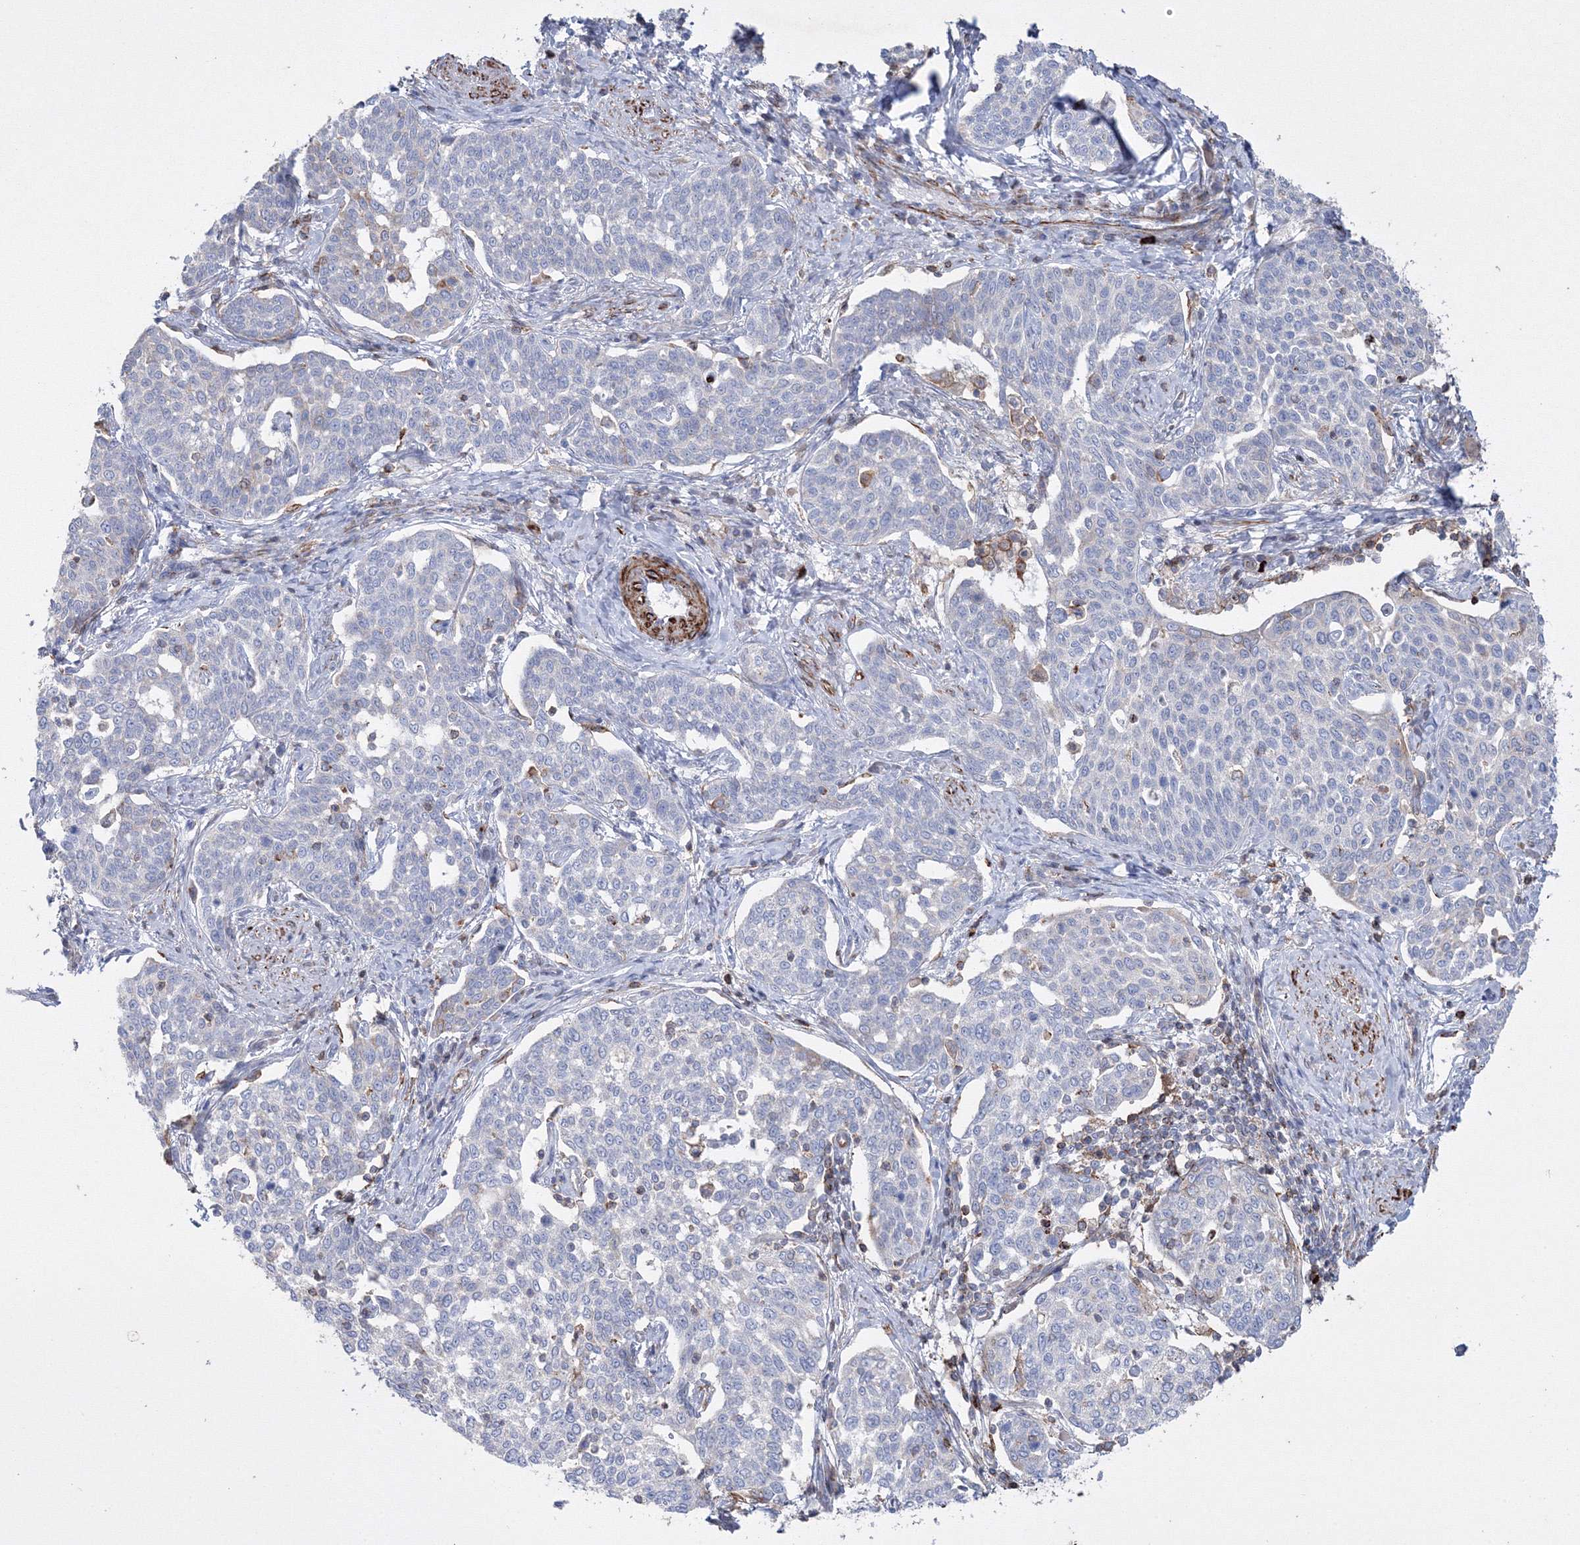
{"staining": {"intensity": "negative", "quantity": "none", "location": "none"}, "tissue": "cervical cancer", "cell_type": "Tumor cells", "image_type": "cancer", "snomed": [{"axis": "morphology", "description": "Squamous cell carcinoma, NOS"}, {"axis": "topography", "description": "Cervix"}], "caption": "Cervical cancer stained for a protein using immunohistochemistry (IHC) displays no positivity tumor cells.", "gene": "GPR82", "patient": {"sex": "female", "age": 34}}